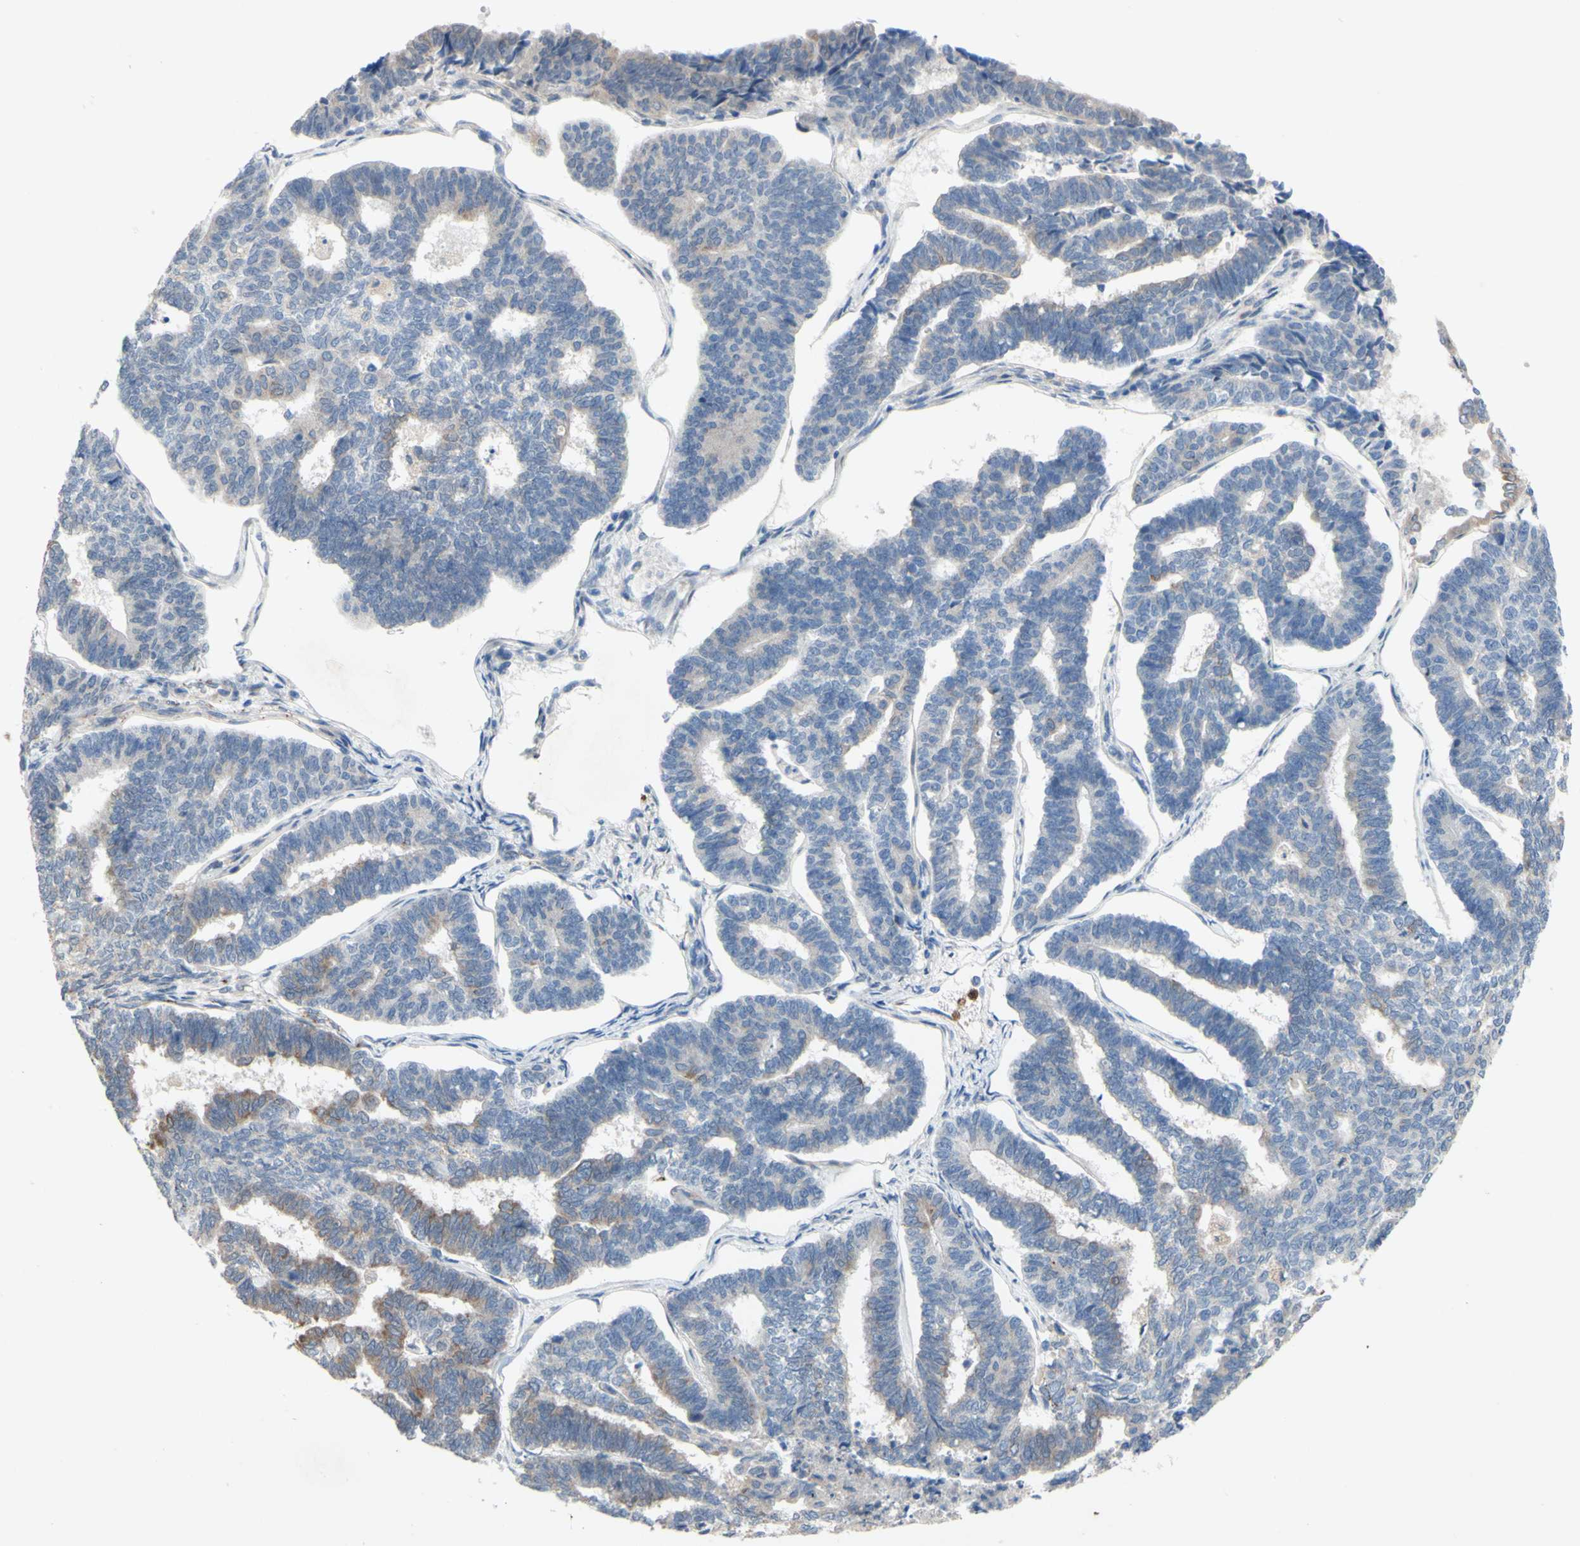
{"staining": {"intensity": "weak", "quantity": ">75%", "location": "cytoplasmic/membranous"}, "tissue": "endometrial cancer", "cell_type": "Tumor cells", "image_type": "cancer", "snomed": [{"axis": "morphology", "description": "Adenocarcinoma, NOS"}, {"axis": "topography", "description": "Endometrium"}], "caption": "Adenocarcinoma (endometrial) tissue shows weak cytoplasmic/membranous expression in about >75% of tumor cells (Brightfield microscopy of DAB IHC at high magnification).", "gene": "GRAMD2B", "patient": {"sex": "female", "age": 70}}